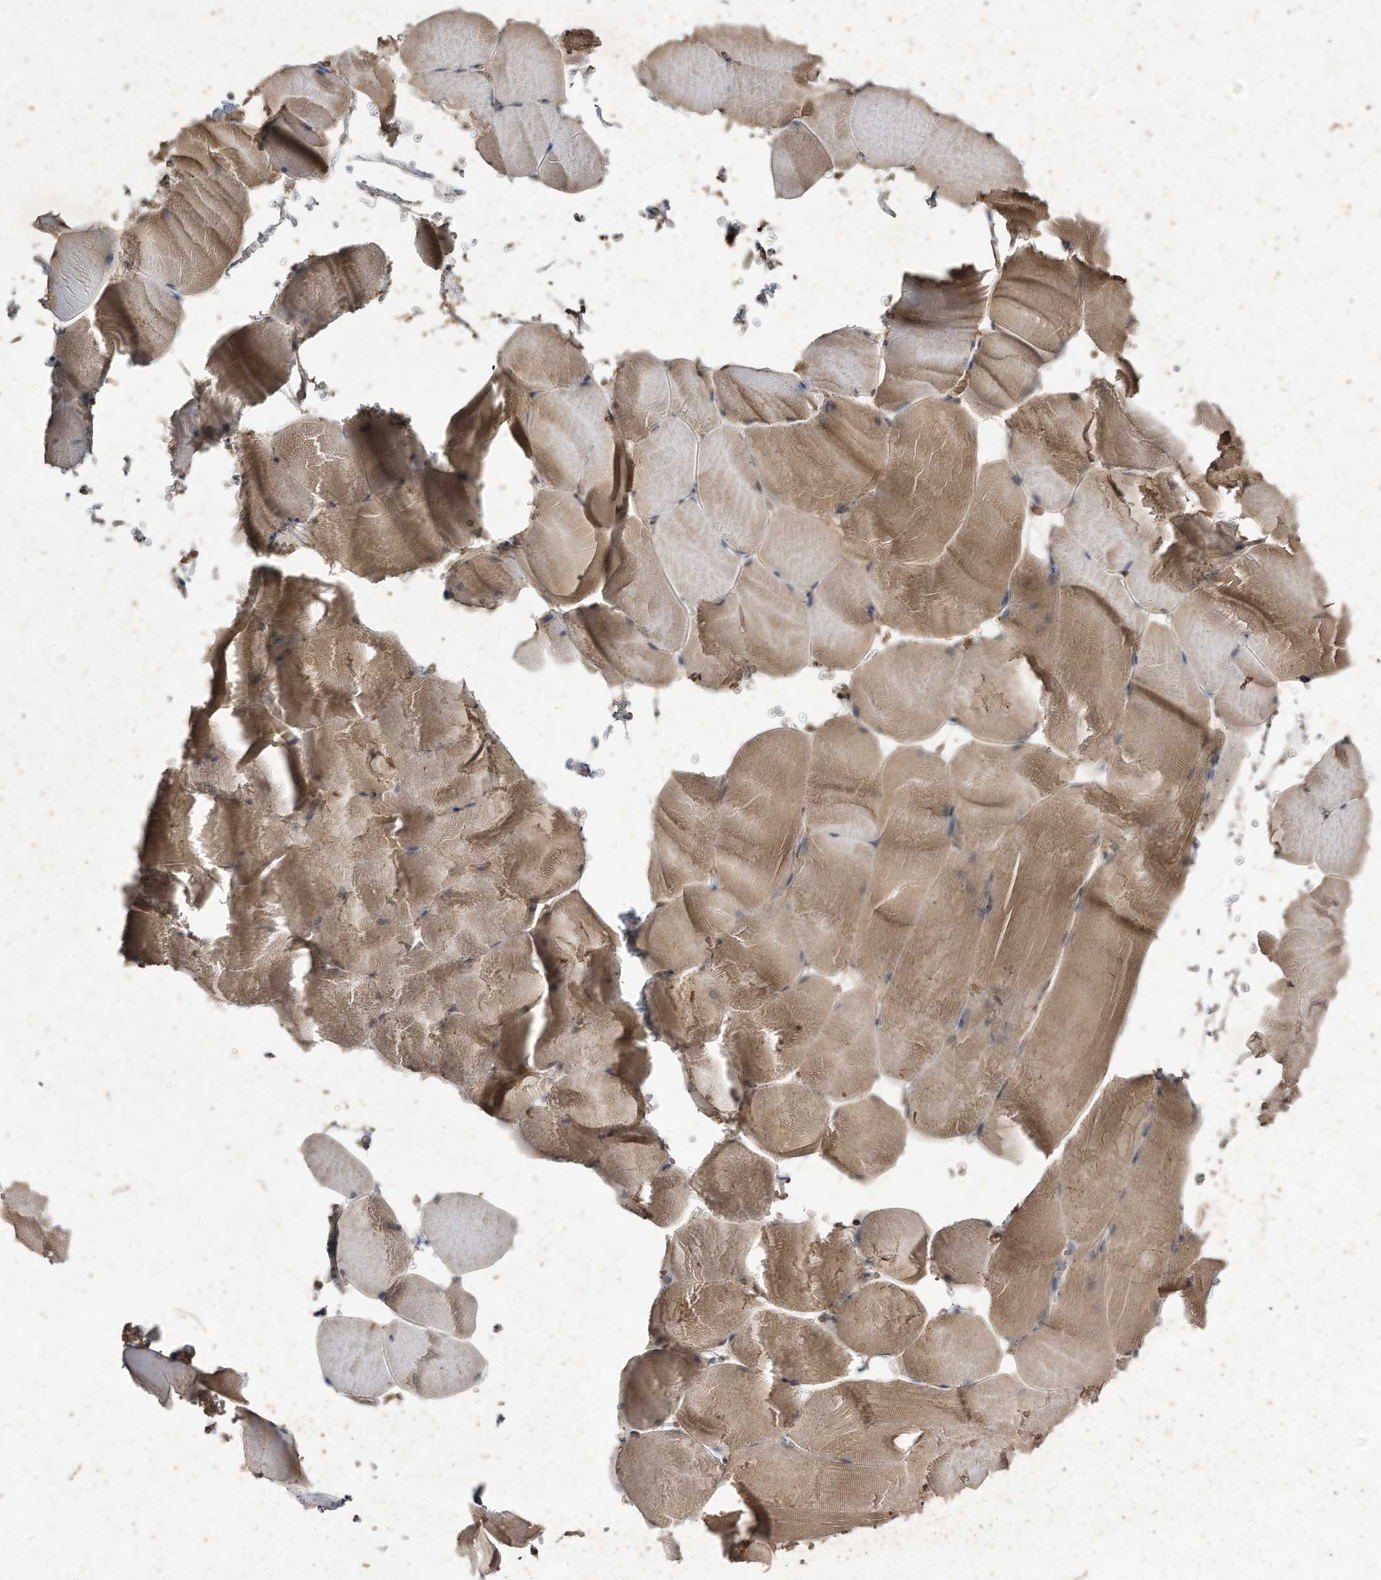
{"staining": {"intensity": "weak", "quantity": "25%-75%", "location": "cytoplasmic/membranous"}, "tissue": "skeletal muscle", "cell_type": "Myocytes", "image_type": "normal", "snomed": [{"axis": "morphology", "description": "Normal tissue, NOS"}, {"axis": "topography", "description": "Skeletal muscle"}, {"axis": "topography", "description": "Parathyroid gland"}], "caption": "Myocytes display low levels of weak cytoplasmic/membranous positivity in about 25%-75% of cells in unremarkable human skeletal muscle.", "gene": "MATN2", "patient": {"sex": "female", "age": 37}}